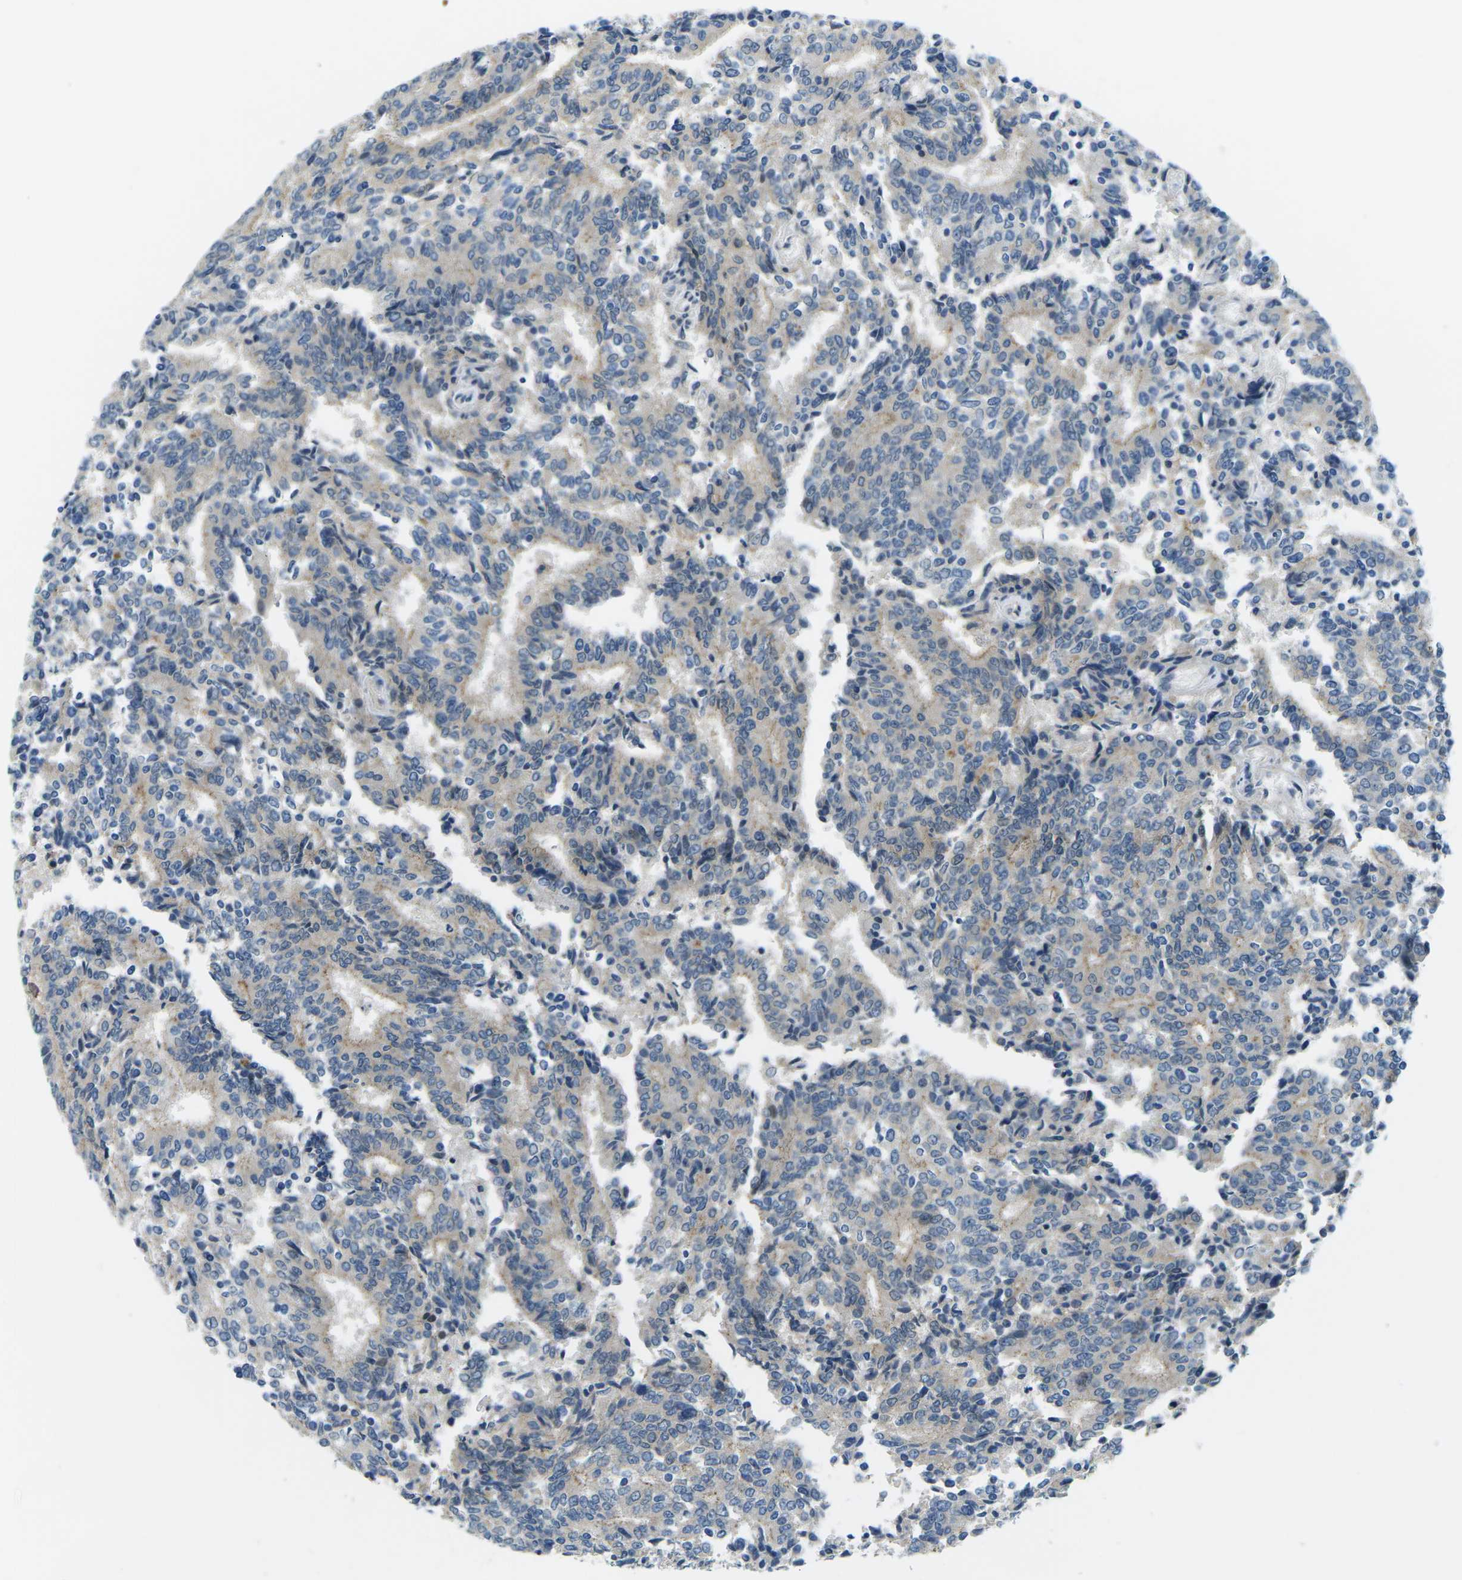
{"staining": {"intensity": "weak", "quantity": "<25%", "location": "cytoplasmic/membranous"}, "tissue": "prostate cancer", "cell_type": "Tumor cells", "image_type": "cancer", "snomed": [{"axis": "morphology", "description": "Normal tissue, NOS"}, {"axis": "morphology", "description": "Adenocarcinoma, High grade"}, {"axis": "topography", "description": "Prostate"}, {"axis": "topography", "description": "Seminal veicle"}], "caption": "IHC of human prostate adenocarcinoma (high-grade) reveals no positivity in tumor cells.", "gene": "CTNND1", "patient": {"sex": "male", "age": 55}}